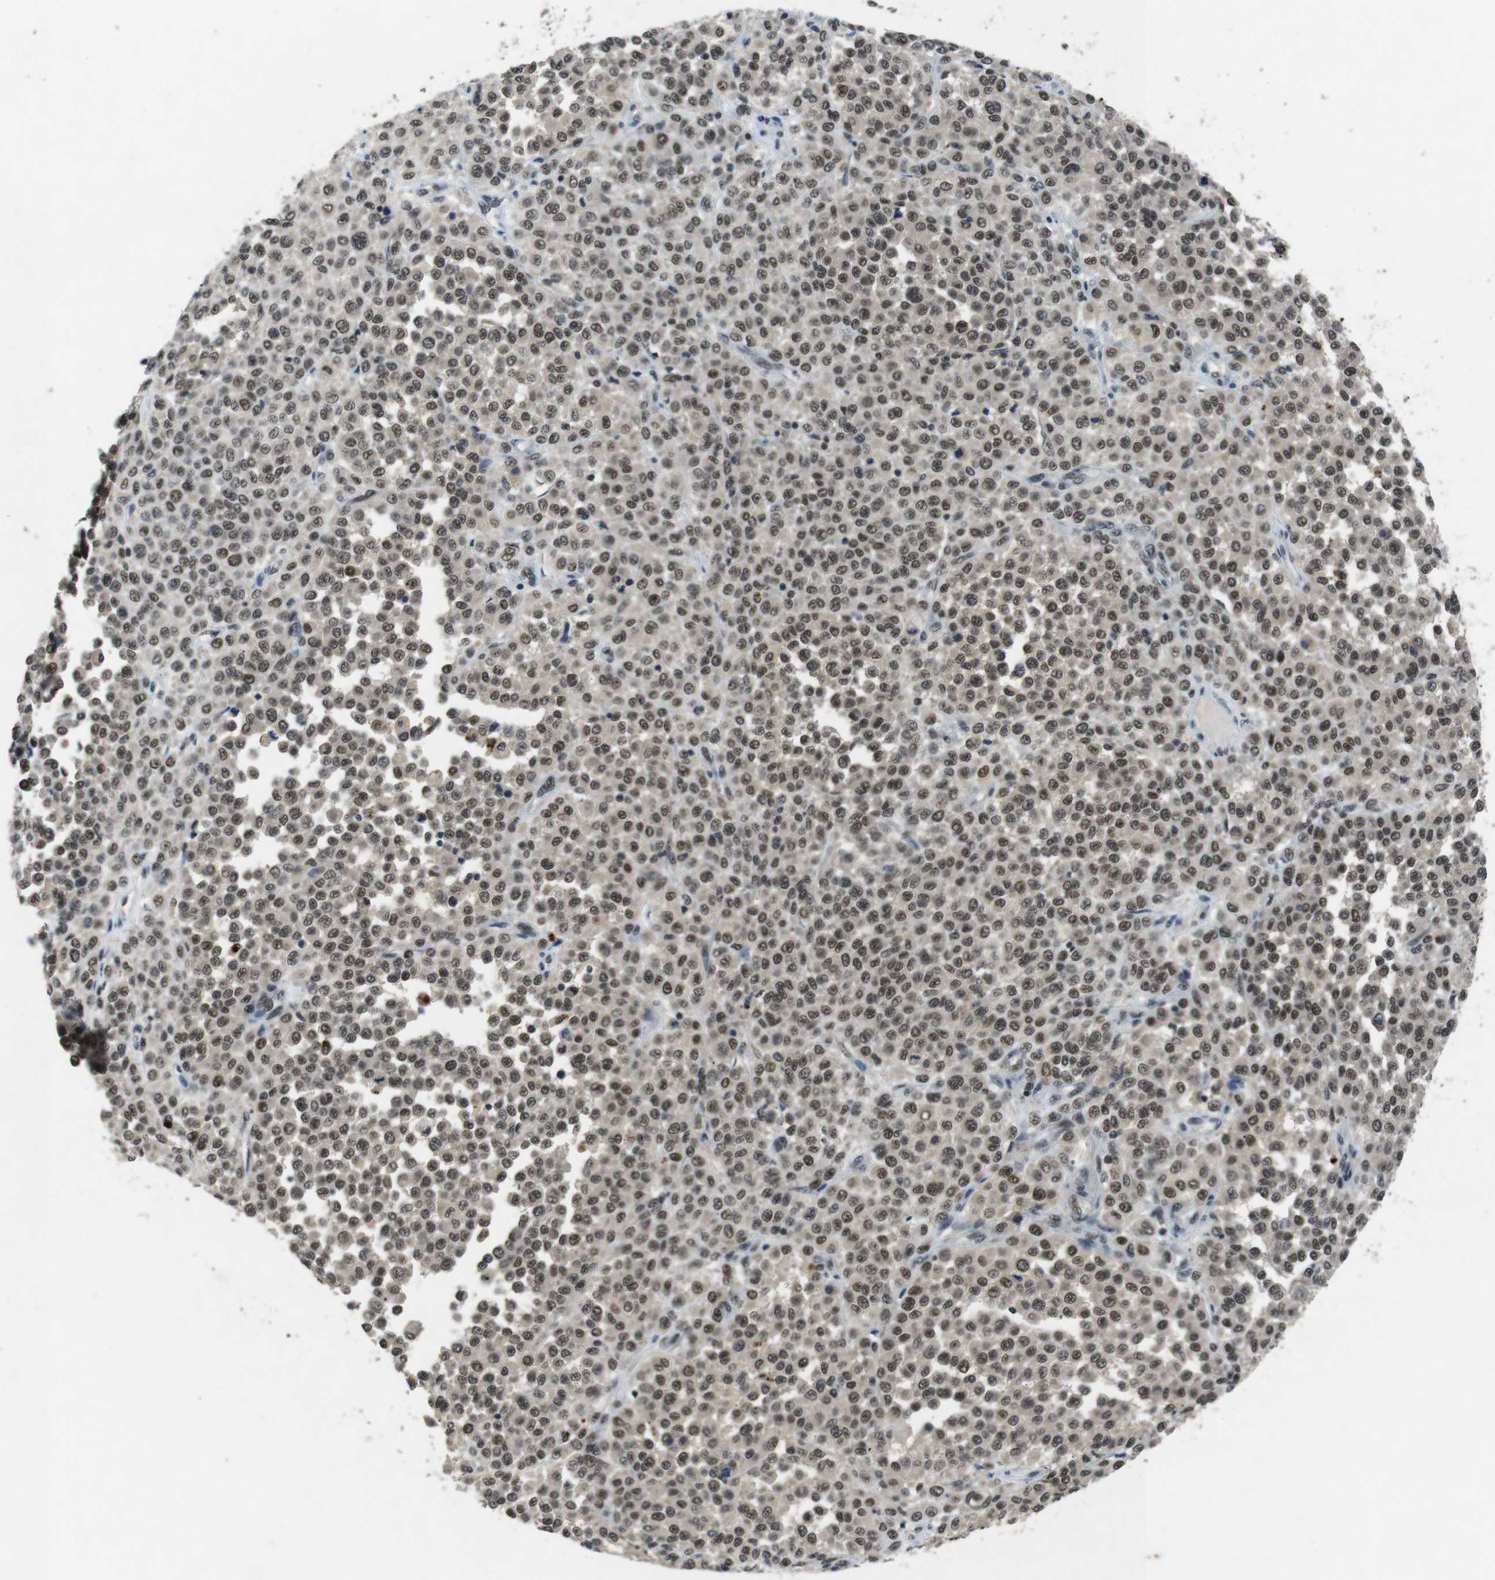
{"staining": {"intensity": "moderate", "quantity": ">75%", "location": "nuclear"}, "tissue": "melanoma", "cell_type": "Tumor cells", "image_type": "cancer", "snomed": [{"axis": "morphology", "description": "Malignant melanoma, Metastatic site"}, {"axis": "topography", "description": "Pancreas"}], "caption": "IHC (DAB (3,3'-diaminobenzidine)) staining of melanoma demonstrates moderate nuclear protein expression in about >75% of tumor cells.", "gene": "USP7", "patient": {"sex": "female", "age": 30}}